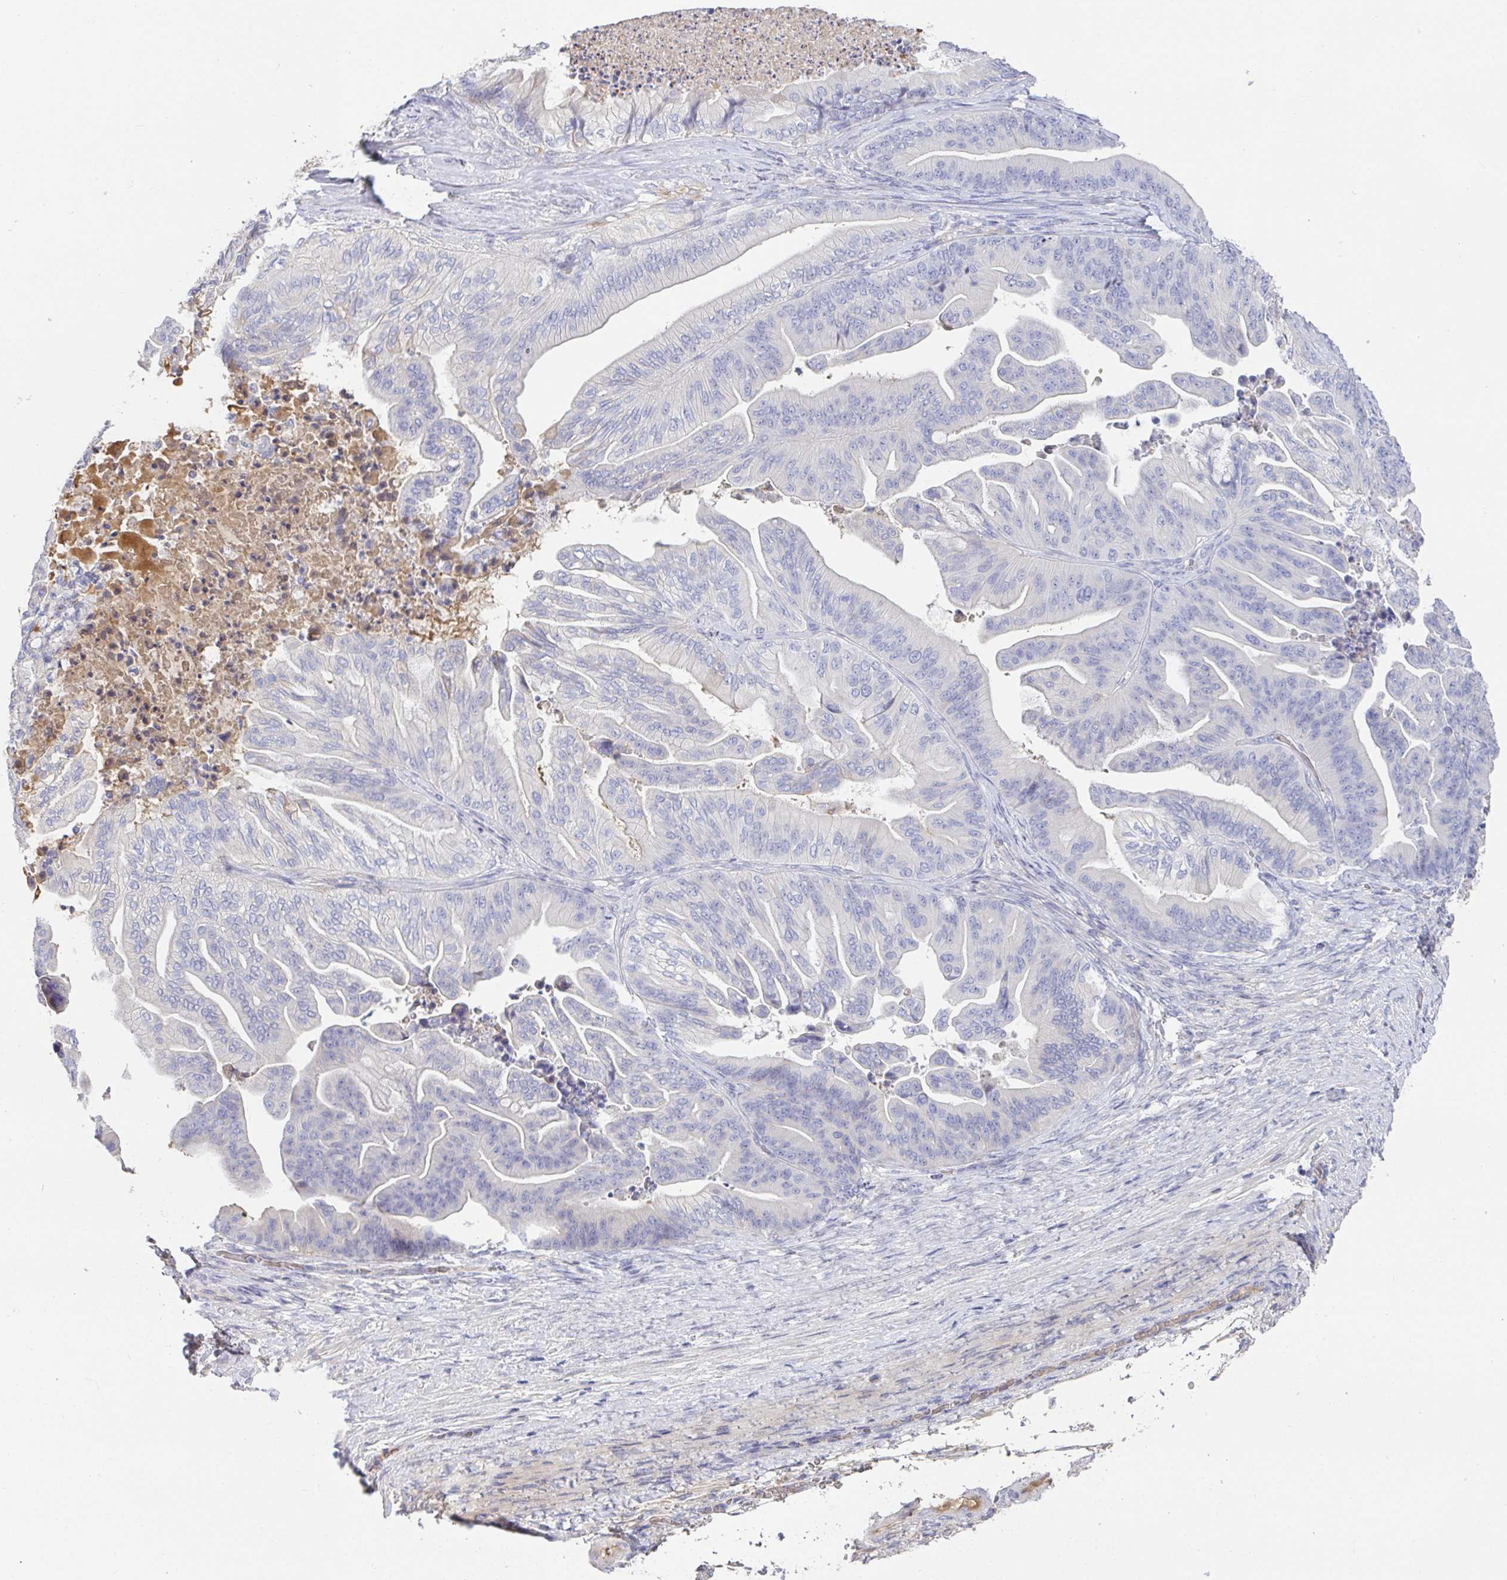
{"staining": {"intensity": "negative", "quantity": "none", "location": "none"}, "tissue": "ovarian cancer", "cell_type": "Tumor cells", "image_type": "cancer", "snomed": [{"axis": "morphology", "description": "Cystadenocarcinoma, mucinous, NOS"}, {"axis": "topography", "description": "Ovary"}], "caption": "An image of mucinous cystadenocarcinoma (ovarian) stained for a protein reveals no brown staining in tumor cells. The staining was performed using DAB (3,3'-diaminobenzidine) to visualize the protein expression in brown, while the nuclei were stained in blue with hematoxylin (Magnification: 20x).", "gene": "ANO5", "patient": {"sex": "female", "age": 67}}